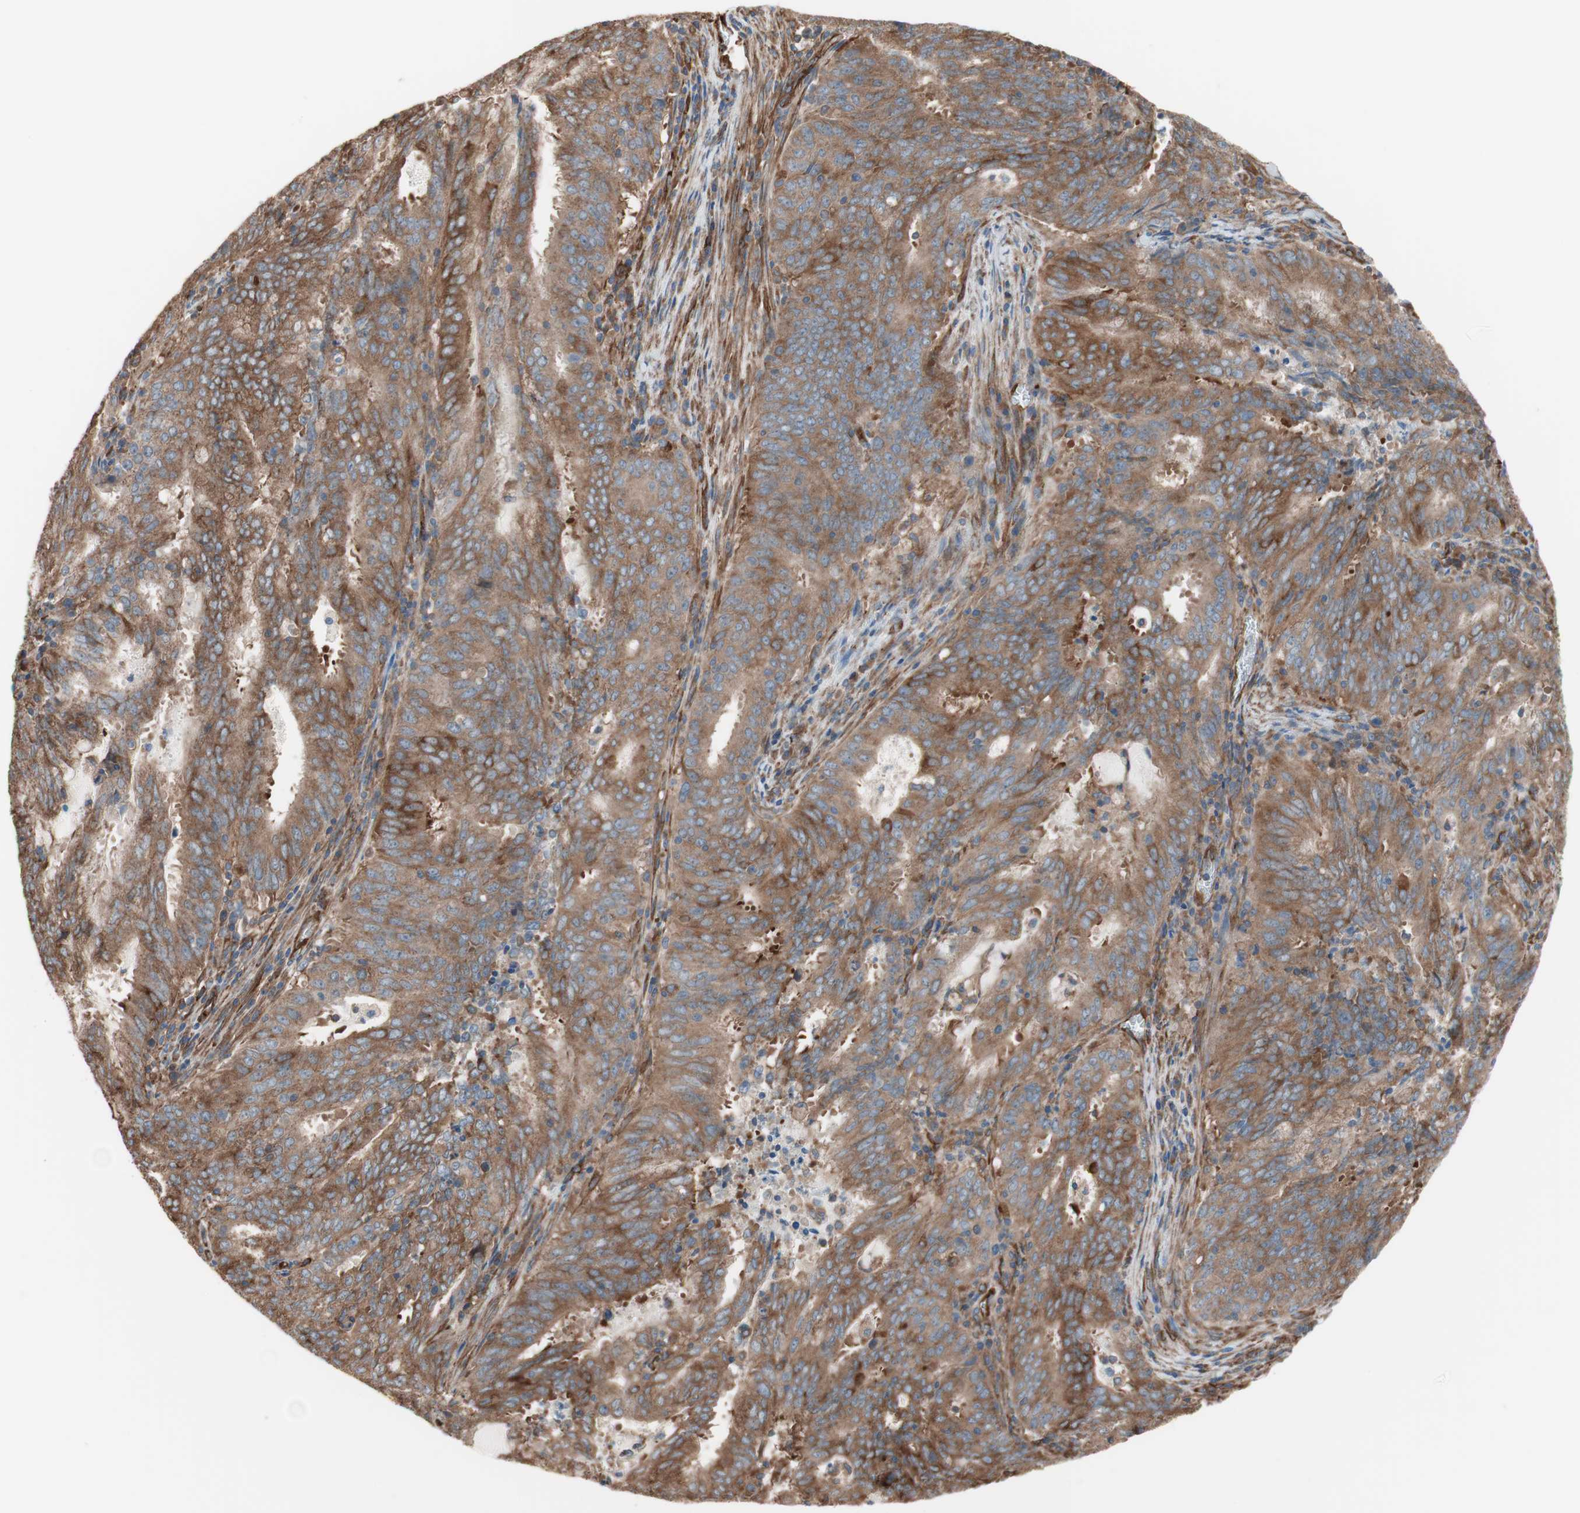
{"staining": {"intensity": "moderate", "quantity": ">75%", "location": "cytoplasmic/membranous"}, "tissue": "cervical cancer", "cell_type": "Tumor cells", "image_type": "cancer", "snomed": [{"axis": "morphology", "description": "Adenocarcinoma, NOS"}, {"axis": "topography", "description": "Cervix"}], "caption": "Immunohistochemical staining of human adenocarcinoma (cervical) exhibits medium levels of moderate cytoplasmic/membranous protein positivity in about >75% of tumor cells. (Stains: DAB in brown, nuclei in blue, Microscopy: brightfield microscopy at high magnification).", "gene": "GPSM2", "patient": {"sex": "female", "age": 44}}